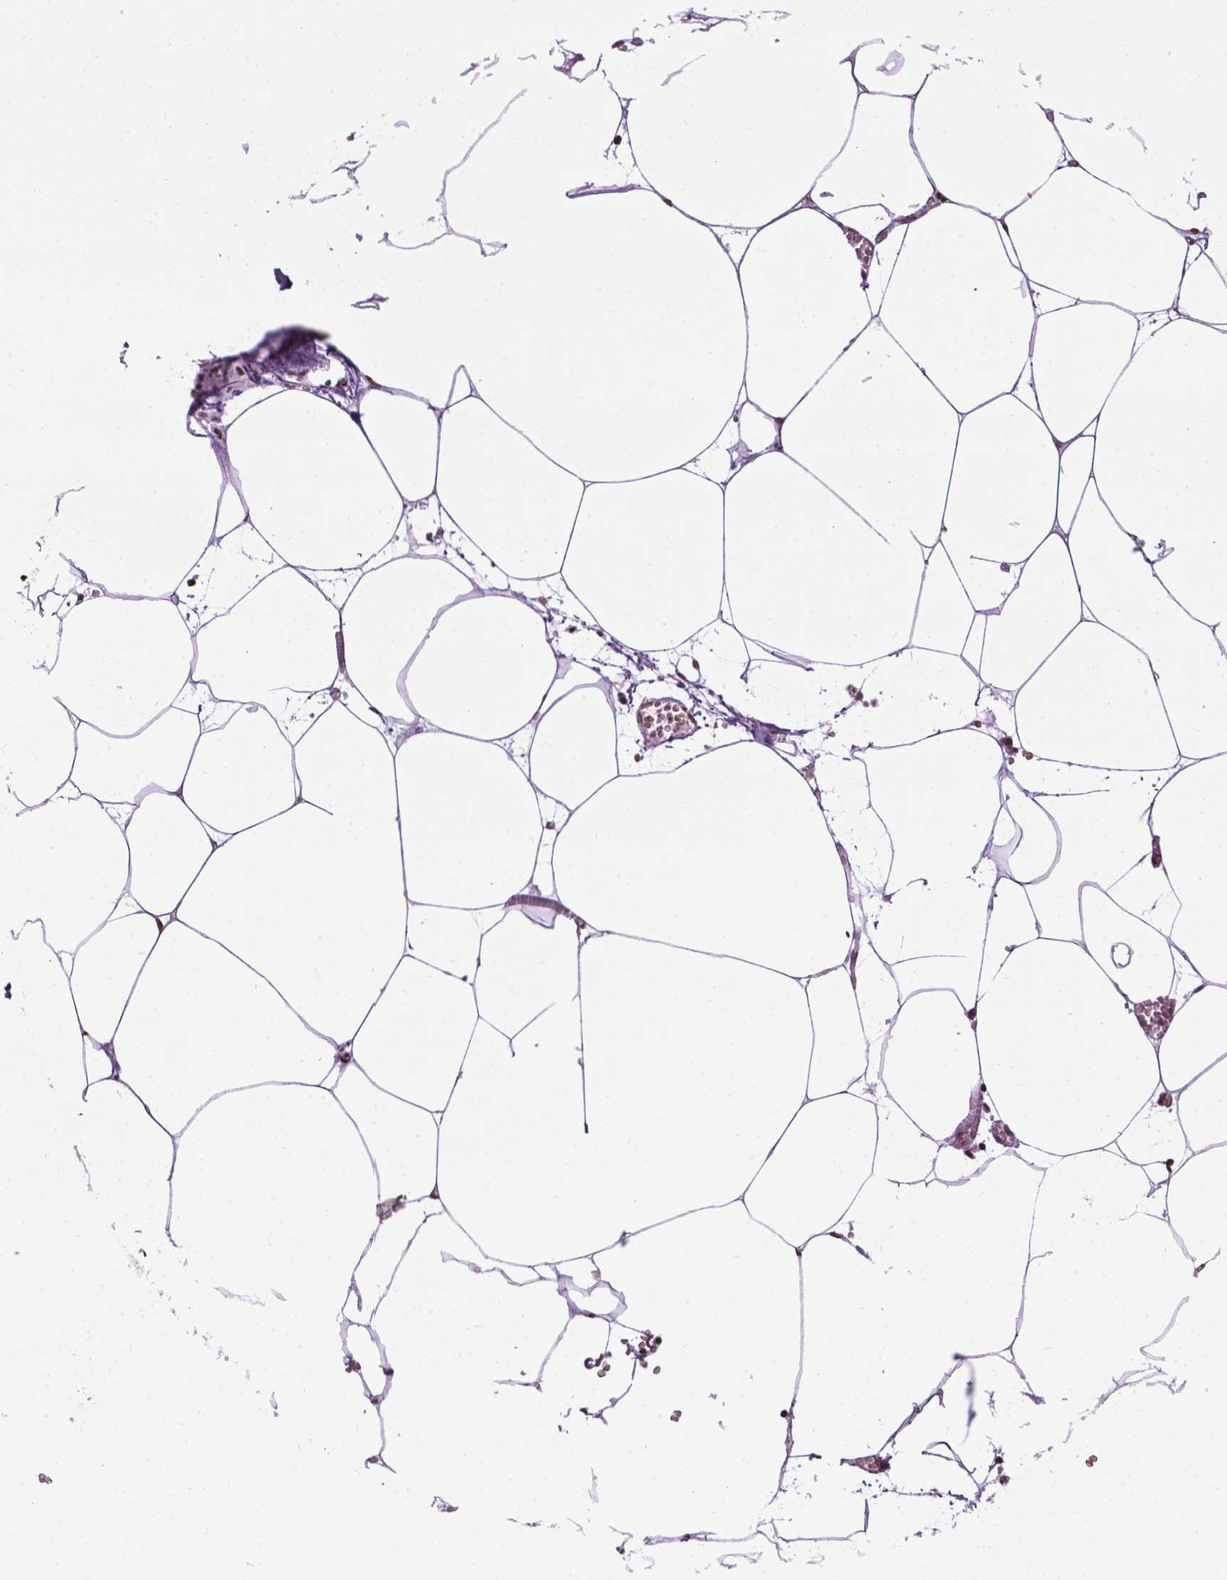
{"staining": {"intensity": "moderate", "quantity": "<25%", "location": "nuclear"}, "tissue": "adipose tissue", "cell_type": "Adipocytes", "image_type": "normal", "snomed": [{"axis": "morphology", "description": "Normal tissue, NOS"}, {"axis": "topography", "description": "Adipose tissue"}, {"axis": "topography", "description": "Pancreas"}, {"axis": "topography", "description": "Peripheral nerve tissue"}], "caption": "Immunohistochemical staining of benign human adipose tissue reveals <25% levels of moderate nuclear protein positivity in approximately <25% of adipocytes.", "gene": "COL23A1", "patient": {"sex": "female", "age": 58}}